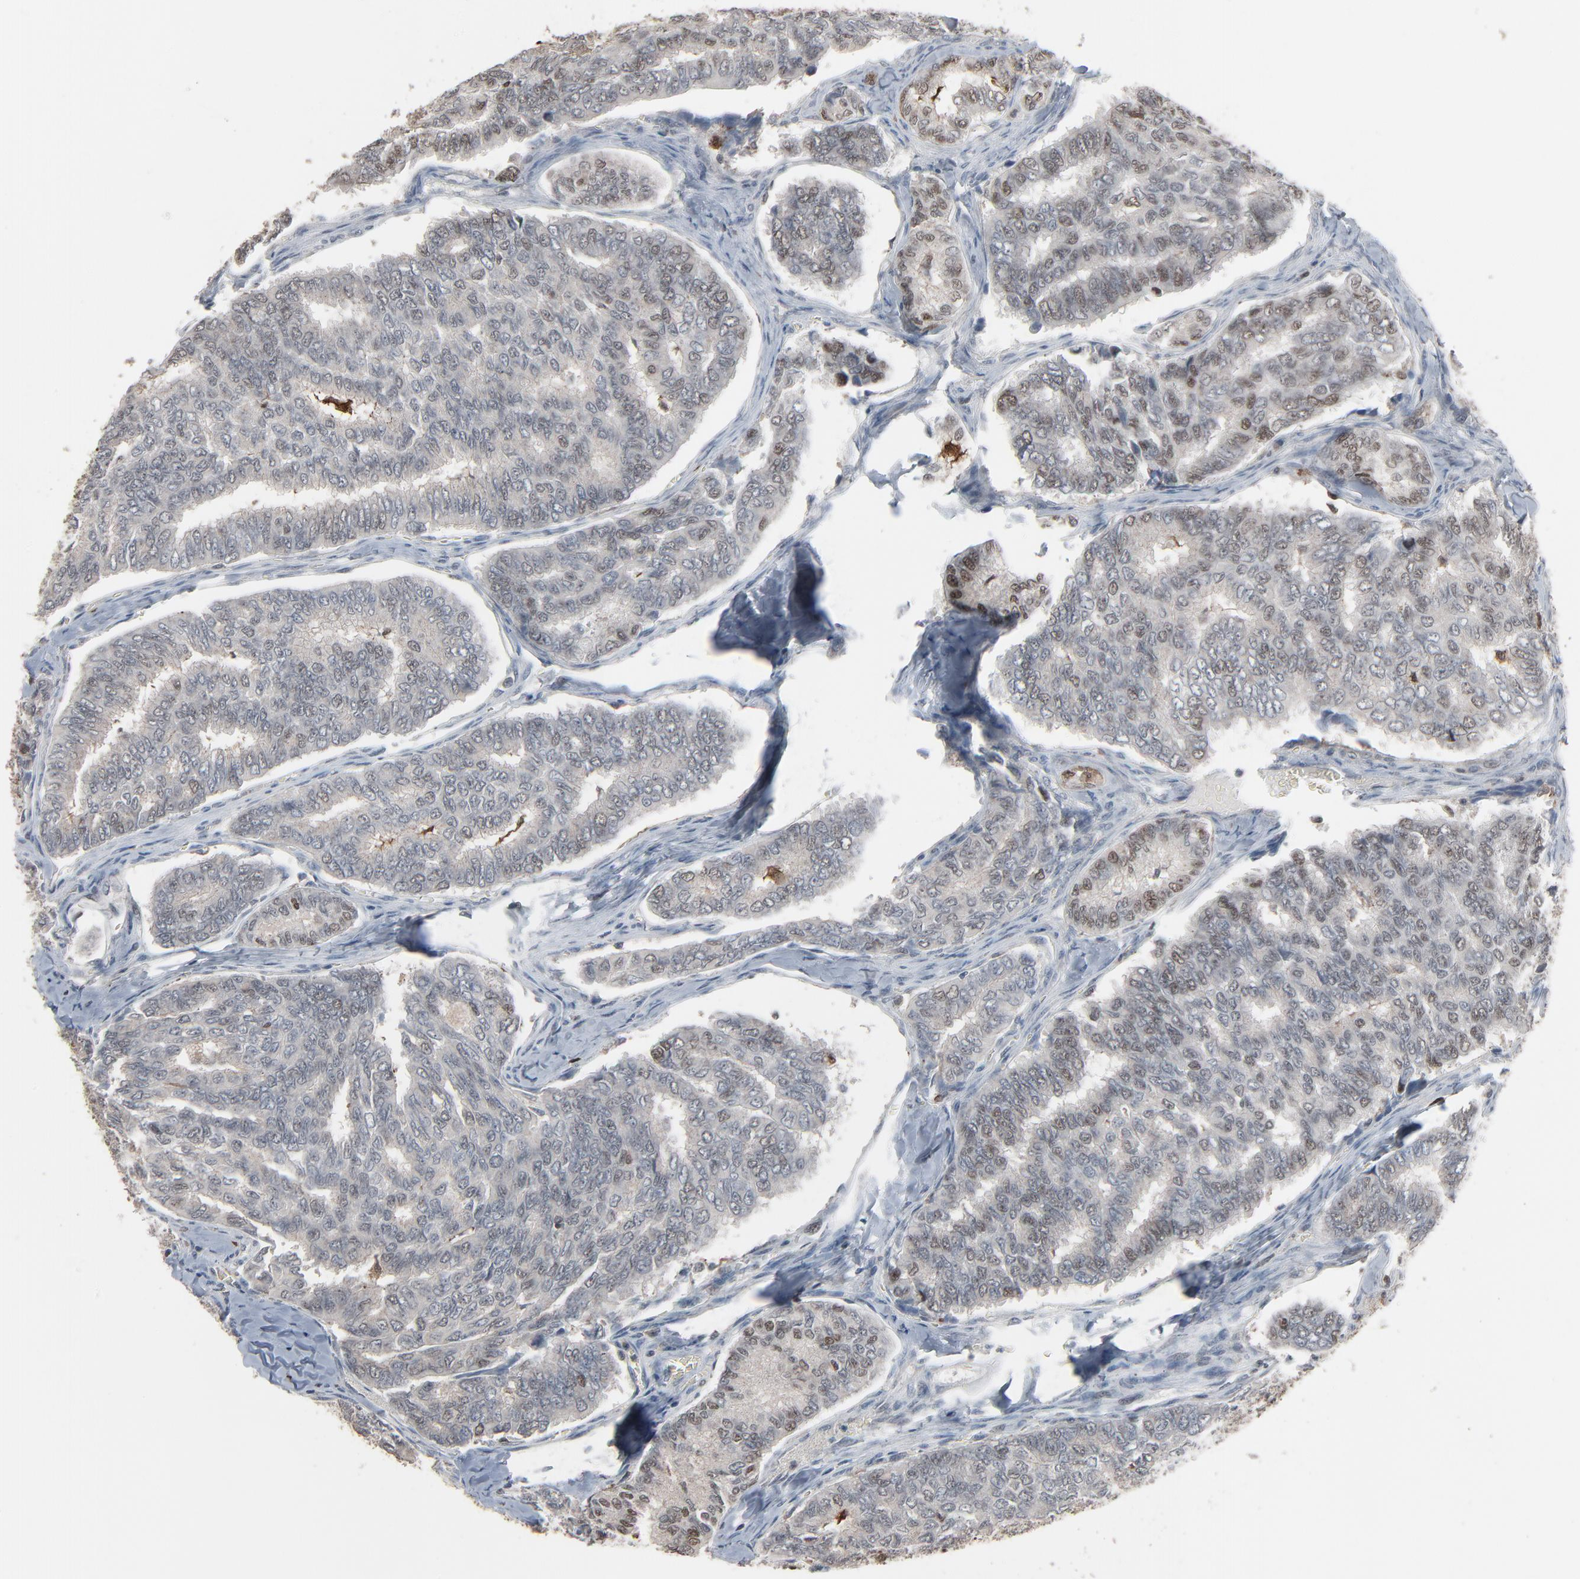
{"staining": {"intensity": "weak", "quantity": "<25%", "location": "nuclear"}, "tissue": "thyroid cancer", "cell_type": "Tumor cells", "image_type": "cancer", "snomed": [{"axis": "morphology", "description": "Papillary adenocarcinoma, NOS"}, {"axis": "topography", "description": "Thyroid gland"}], "caption": "The IHC histopathology image has no significant expression in tumor cells of papillary adenocarcinoma (thyroid) tissue. (DAB (3,3'-diaminobenzidine) IHC with hematoxylin counter stain).", "gene": "DOCK8", "patient": {"sex": "female", "age": 35}}